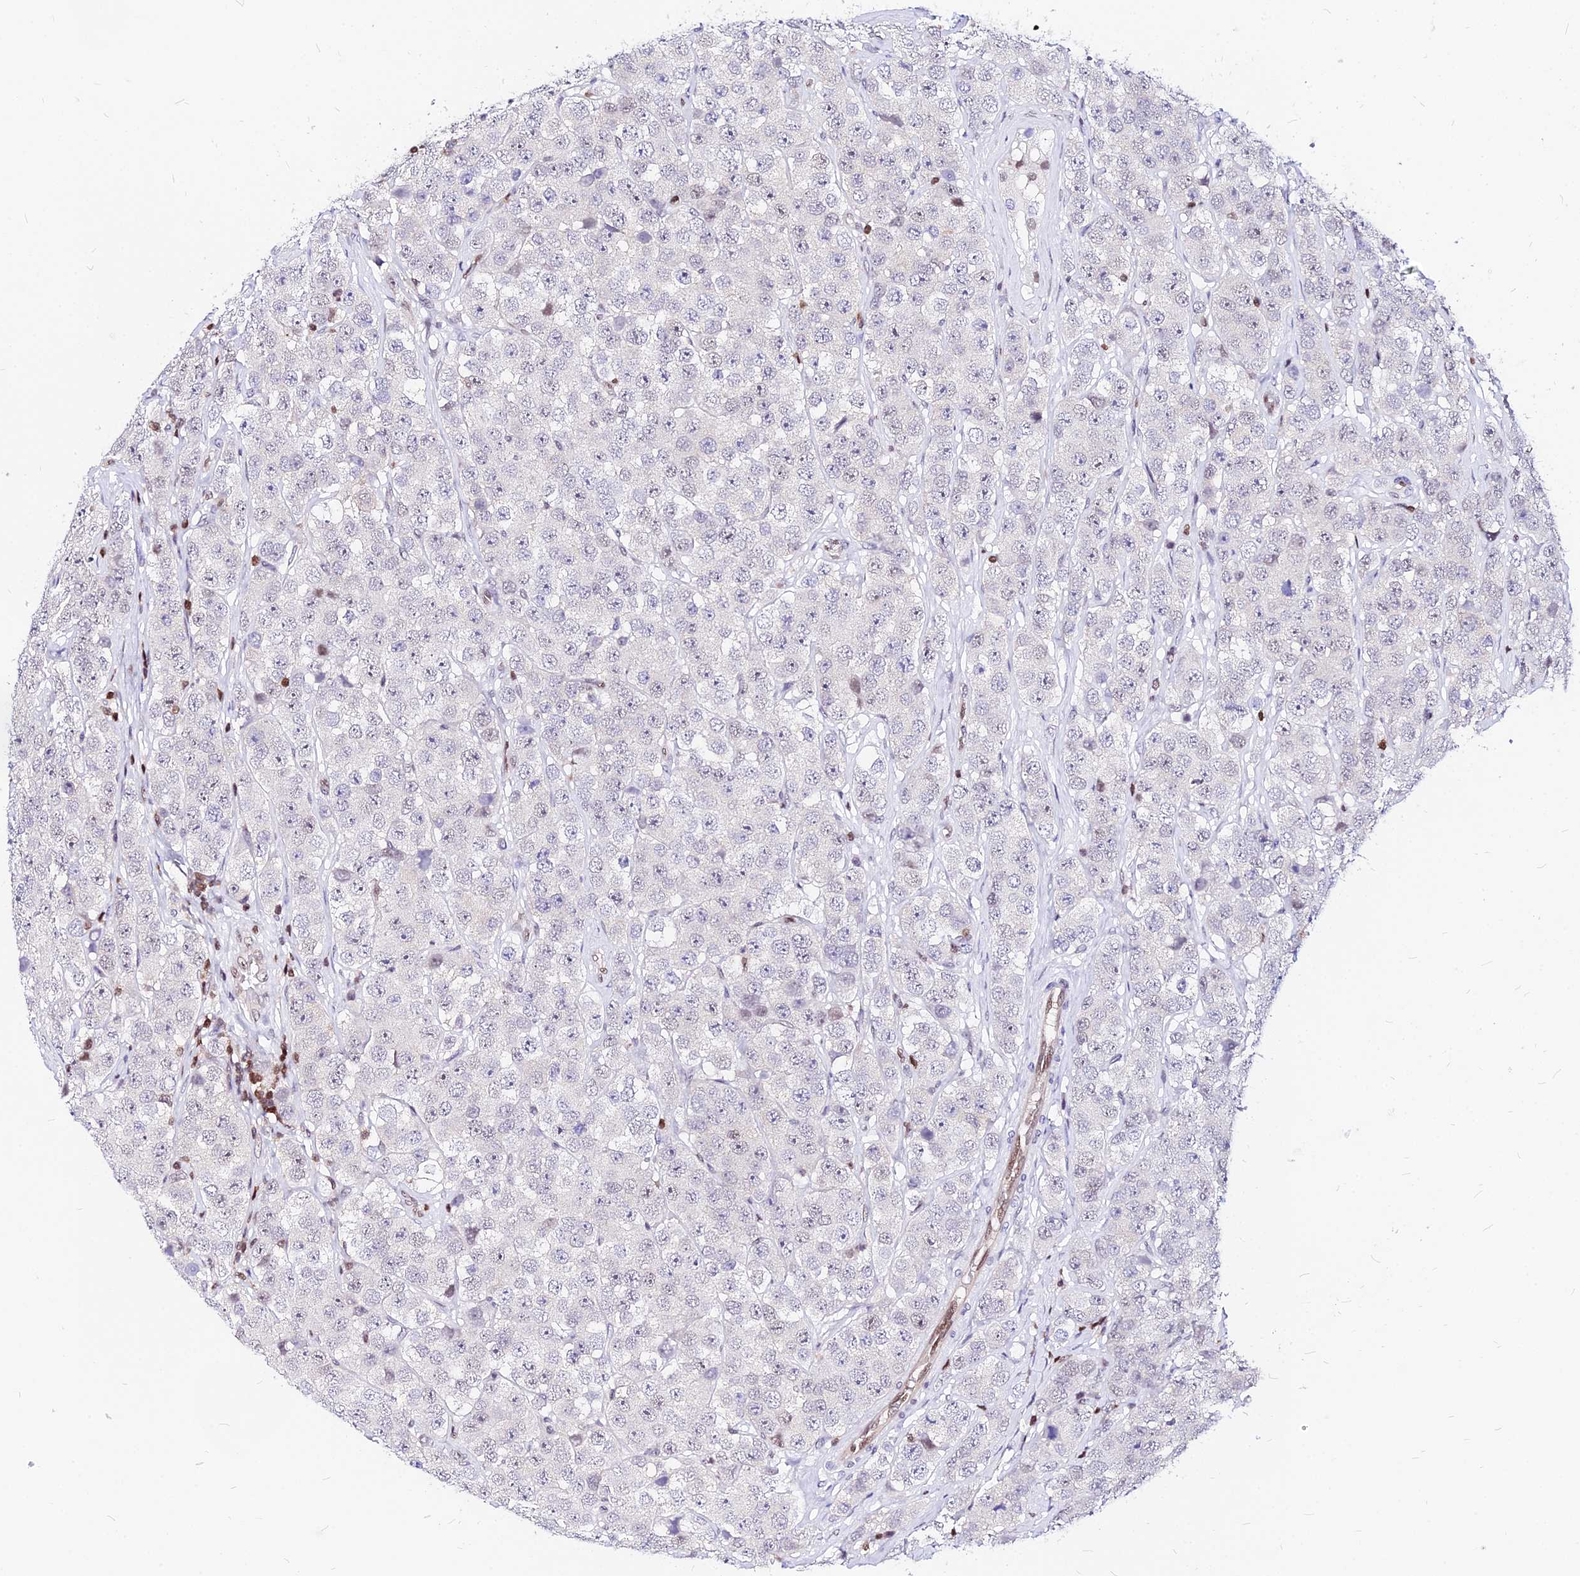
{"staining": {"intensity": "negative", "quantity": "none", "location": "none"}, "tissue": "testis cancer", "cell_type": "Tumor cells", "image_type": "cancer", "snomed": [{"axis": "morphology", "description": "Seminoma, NOS"}, {"axis": "topography", "description": "Testis"}], "caption": "High magnification brightfield microscopy of testis cancer stained with DAB (3,3'-diaminobenzidine) (brown) and counterstained with hematoxylin (blue): tumor cells show no significant staining.", "gene": "PAXX", "patient": {"sex": "male", "age": 28}}